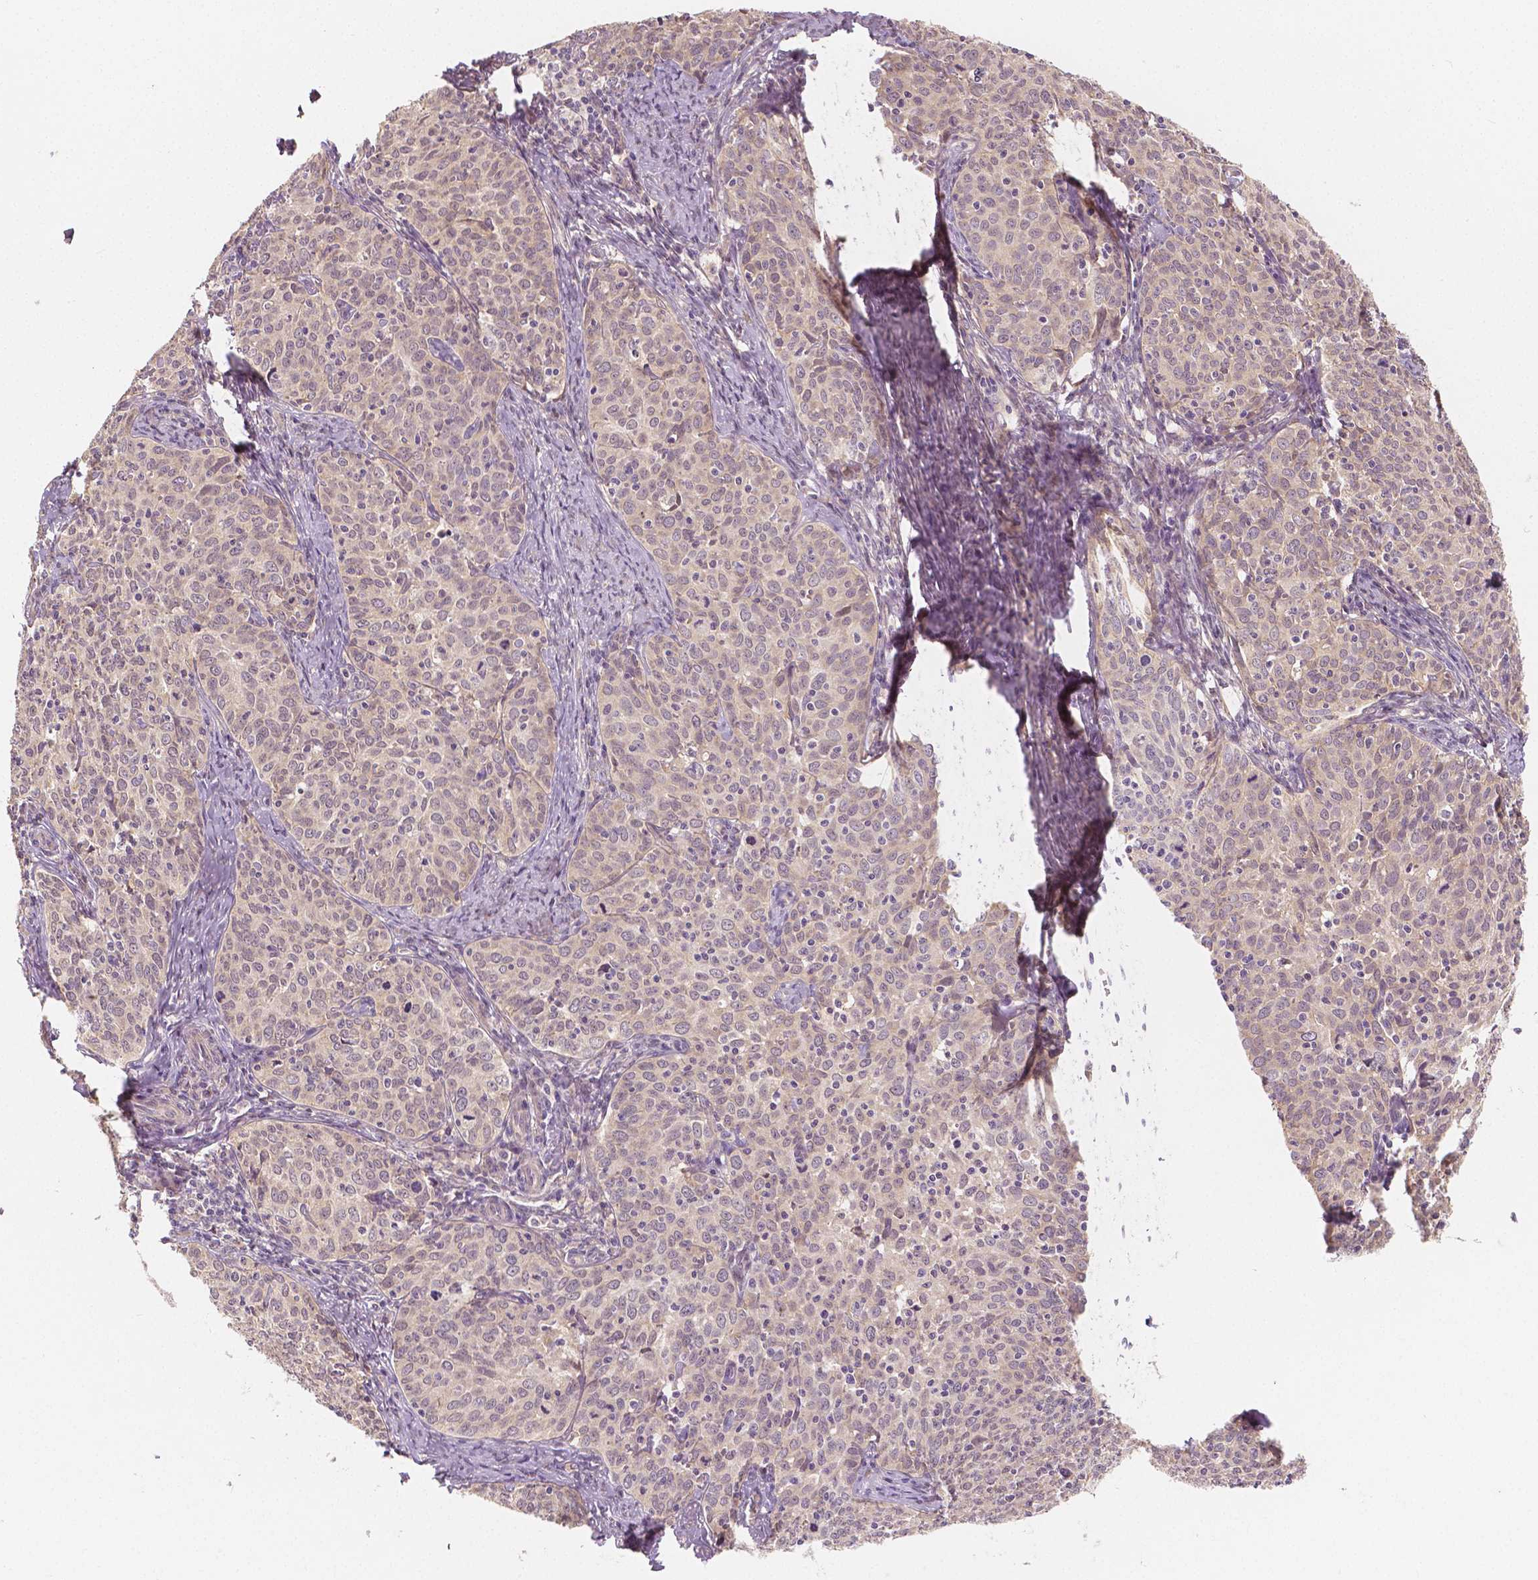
{"staining": {"intensity": "negative", "quantity": "none", "location": "none"}, "tissue": "cervical cancer", "cell_type": "Tumor cells", "image_type": "cancer", "snomed": [{"axis": "morphology", "description": "Squamous cell carcinoma, NOS"}, {"axis": "topography", "description": "Cervix"}], "caption": "Human squamous cell carcinoma (cervical) stained for a protein using immunohistochemistry (IHC) shows no expression in tumor cells.", "gene": "SNX12", "patient": {"sex": "female", "age": 62}}